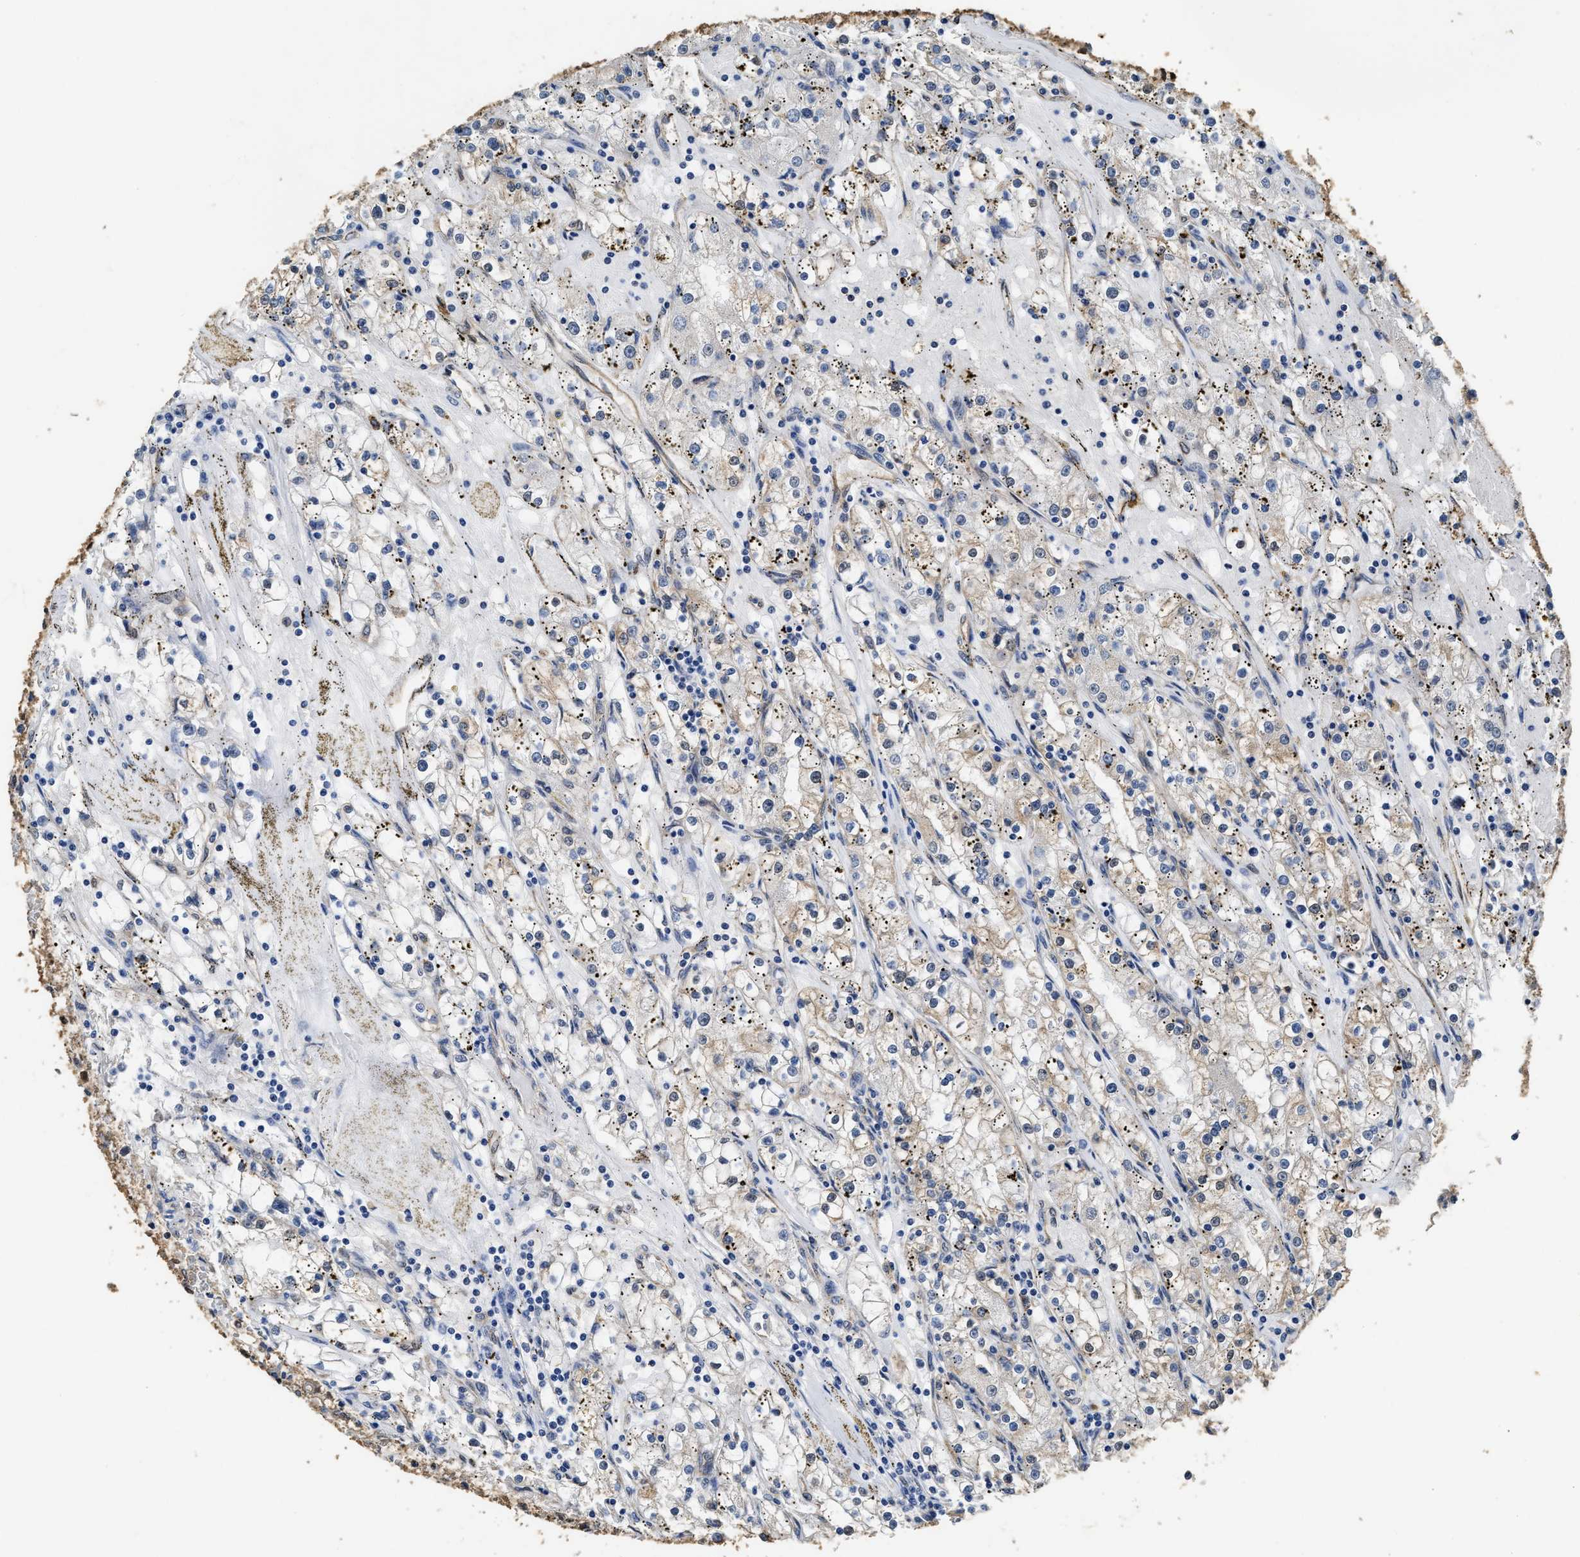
{"staining": {"intensity": "negative", "quantity": "none", "location": "none"}, "tissue": "renal cancer", "cell_type": "Tumor cells", "image_type": "cancer", "snomed": [{"axis": "morphology", "description": "Adenocarcinoma, NOS"}, {"axis": "topography", "description": "Kidney"}], "caption": "Immunohistochemical staining of human renal cancer demonstrates no significant staining in tumor cells.", "gene": "YWHAE", "patient": {"sex": "male", "age": 56}}